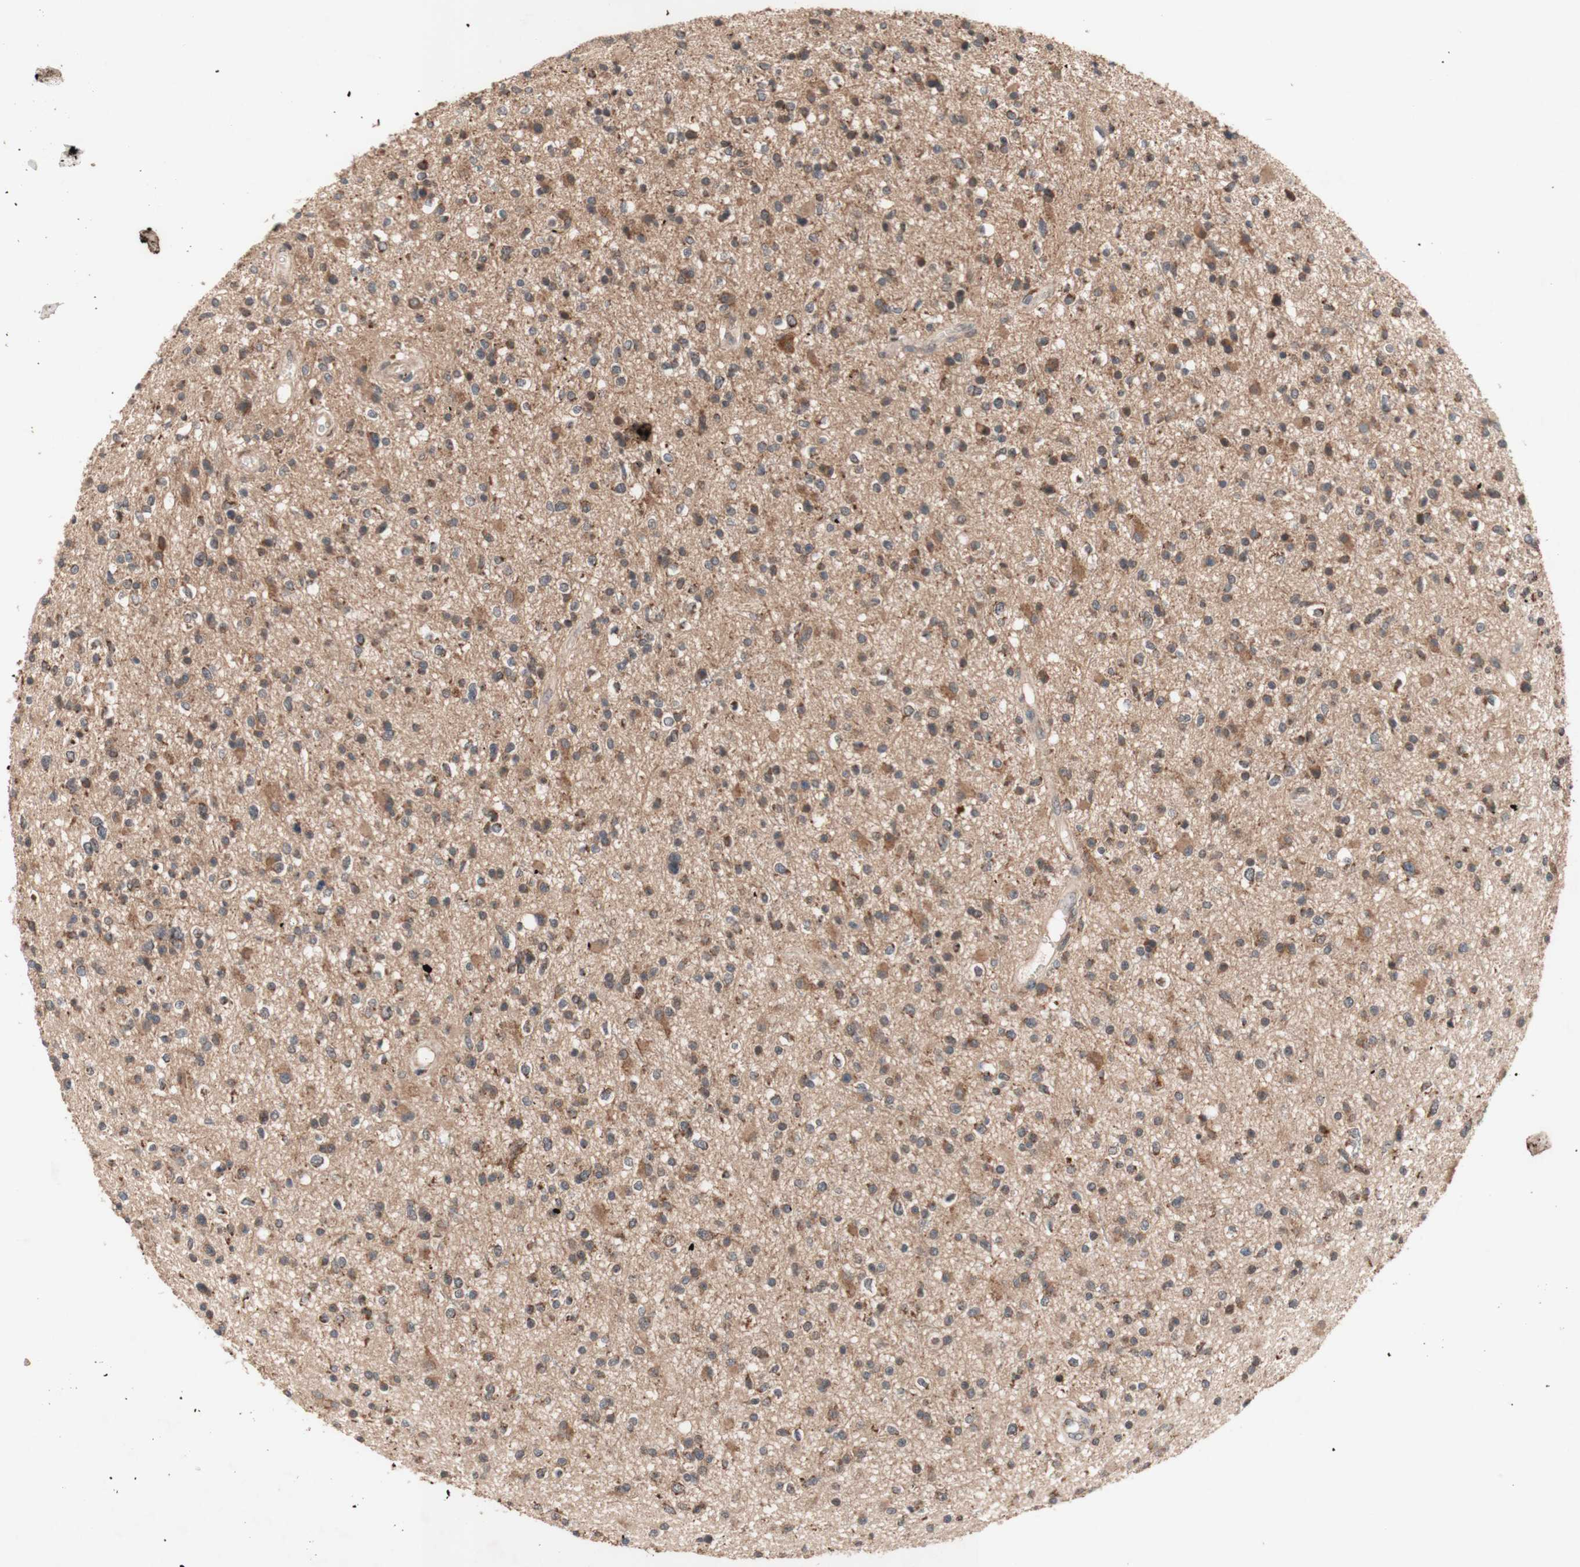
{"staining": {"intensity": "moderate", "quantity": ">75%", "location": "cytoplasmic/membranous"}, "tissue": "glioma", "cell_type": "Tumor cells", "image_type": "cancer", "snomed": [{"axis": "morphology", "description": "Glioma, malignant, High grade"}, {"axis": "topography", "description": "Brain"}], "caption": "Tumor cells show medium levels of moderate cytoplasmic/membranous staining in approximately >75% of cells in malignant glioma (high-grade). The staining is performed using DAB brown chromogen to label protein expression. The nuclei are counter-stained blue using hematoxylin.", "gene": "DDOST", "patient": {"sex": "male", "age": 33}}